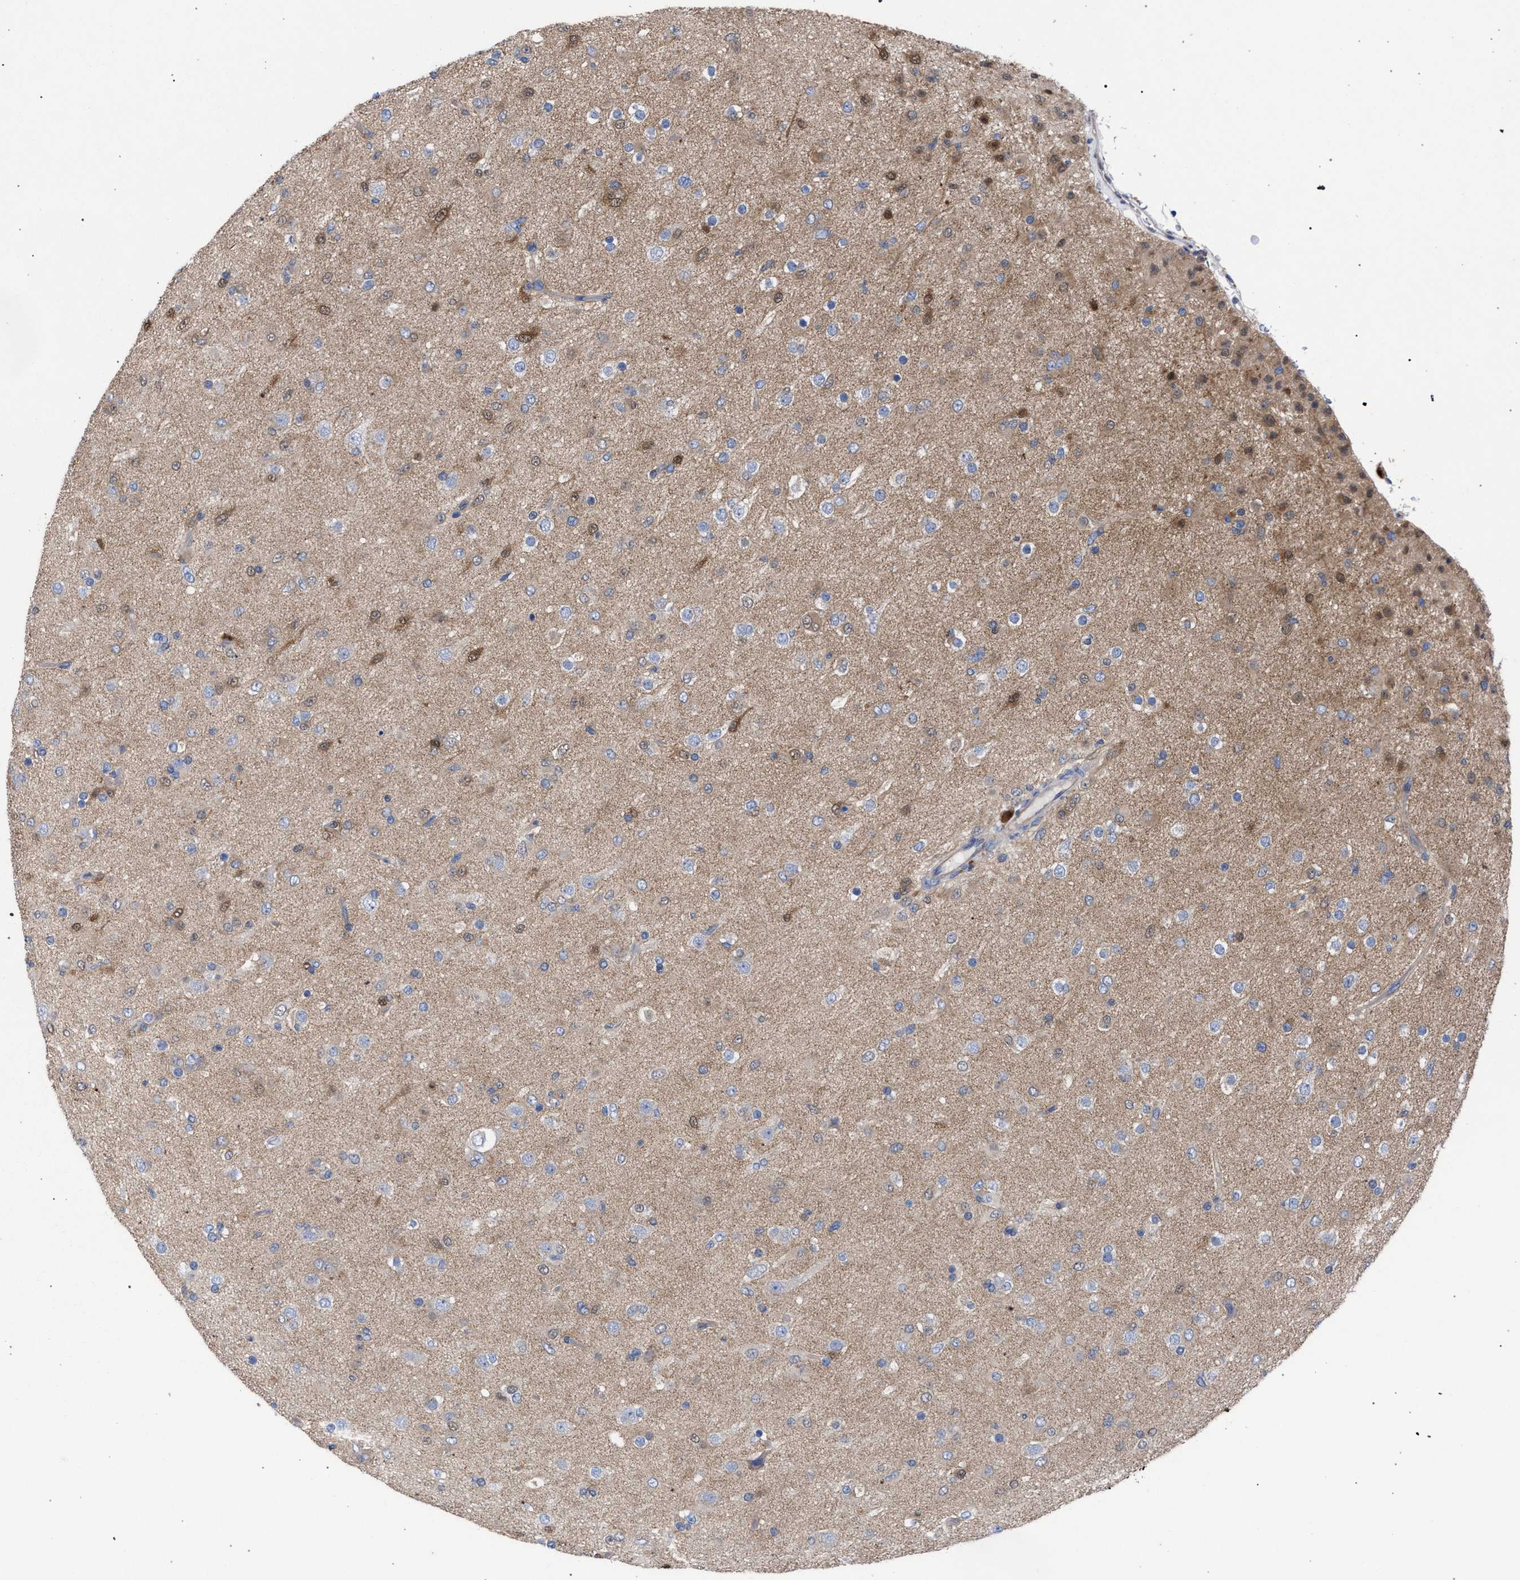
{"staining": {"intensity": "weak", "quantity": "<25%", "location": "cytoplasmic/membranous"}, "tissue": "glioma", "cell_type": "Tumor cells", "image_type": "cancer", "snomed": [{"axis": "morphology", "description": "Glioma, malignant, Low grade"}, {"axis": "topography", "description": "Brain"}], "caption": "This image is of glioma stained with IHC to label a protein in brown with the nuclei are counter-stained blue. There is no expression in tumor cells.", "gene": "GMPR", "patient": {"sex": "male", "age": 65}}